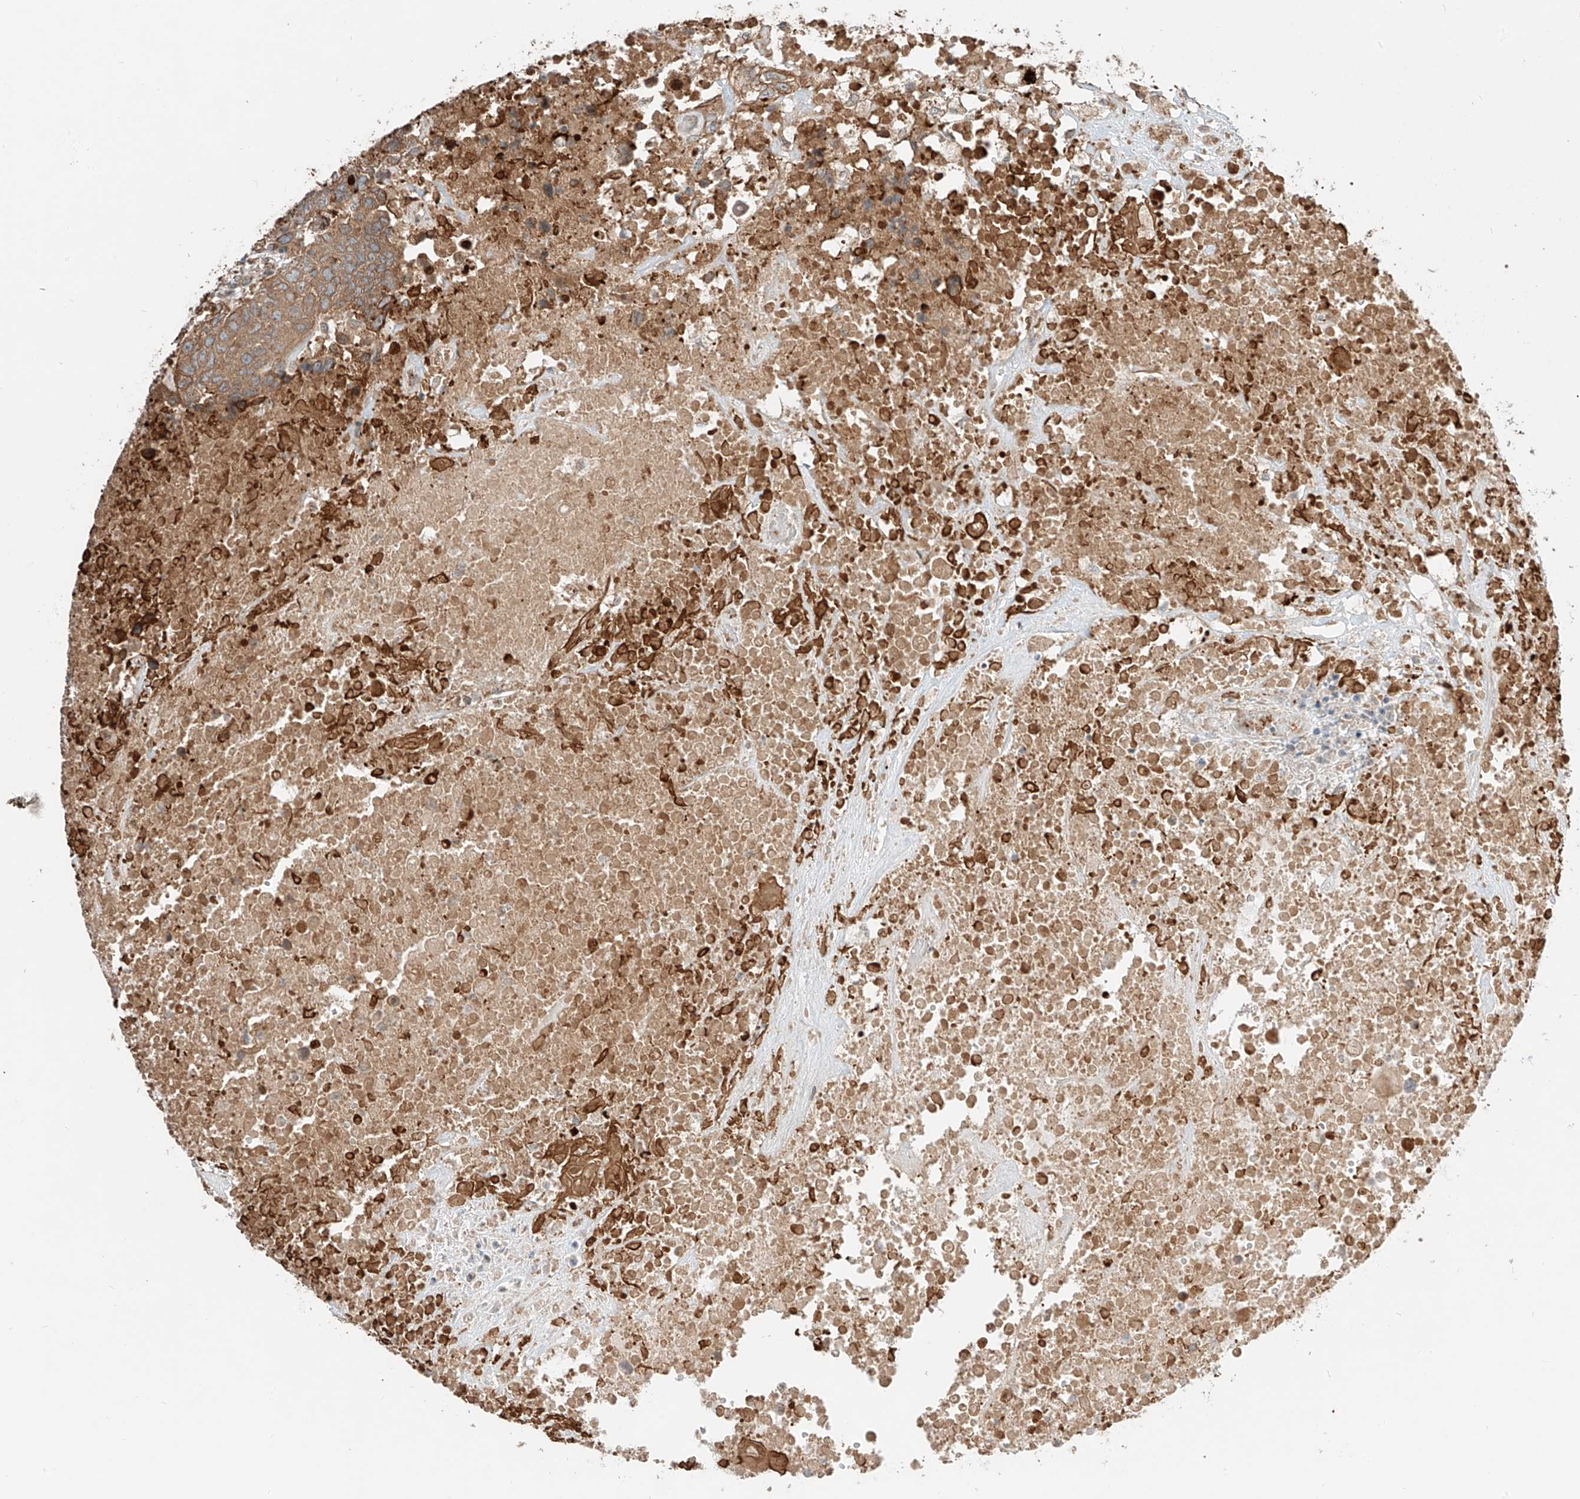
{"staining": {"intensity": "moderate", "quantity": ">75%", "location": "cytoplasmic/membranous"}, "tissue": "head and neck cancer", "cell_type": "Tumor cells", "image_type": "cancer", "snomed": [{"axis": "morphology", "description": "Squamous cell carcinoma, NOS"}, {"axis": "topography", "description": "Head-Neck"}], "caption": "Moderate cytoplasmic/membranous expression is present in about >75% of tumor cells in head and neck squamous cell carcinoma.", "gene": "CEP162", "patient": {"sex": "male", "age": 66}}